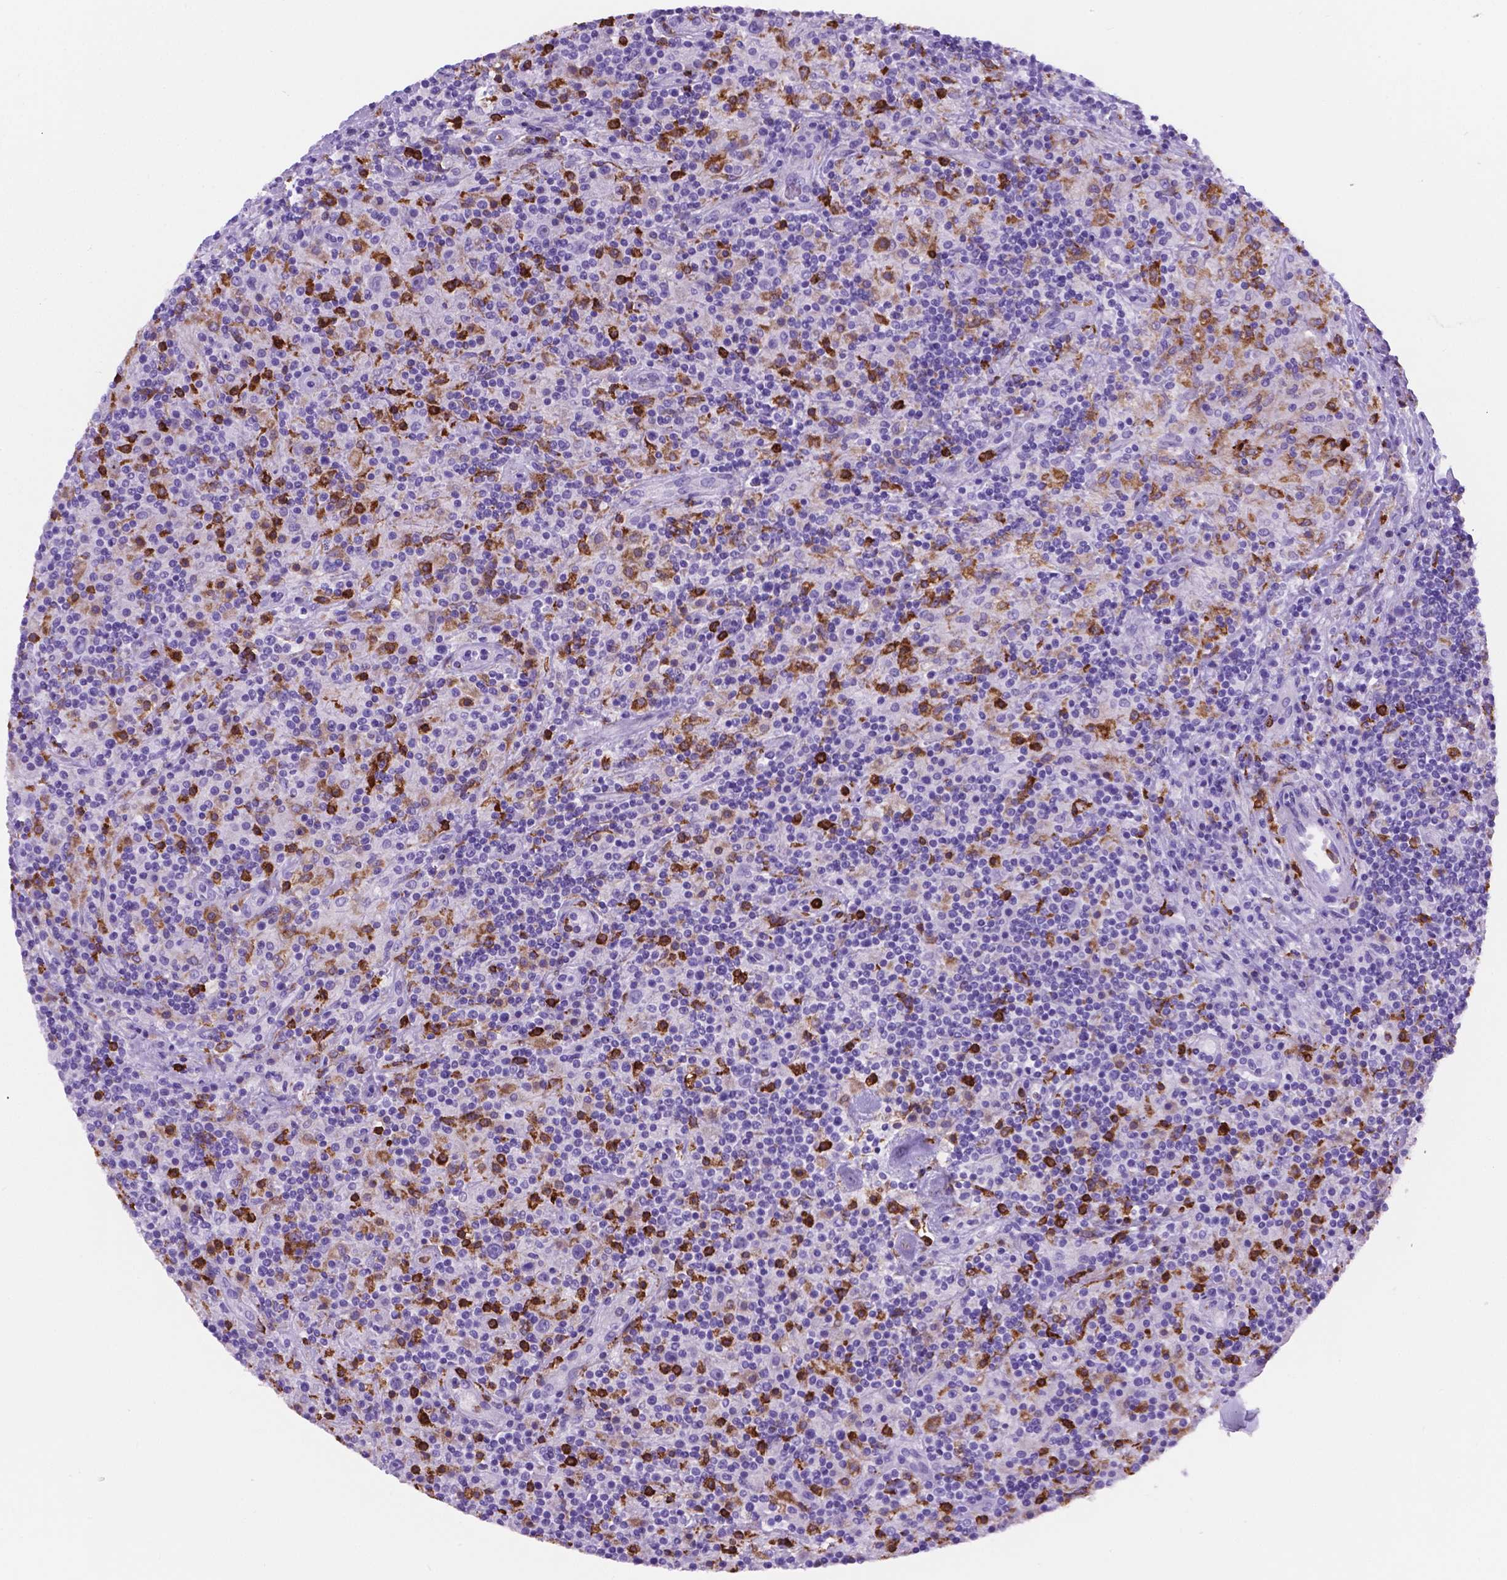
{"staining": {"intensity": "negative", "quantity": "none", "location": "none"}, "tissue": "lymphoma", "cell_type": "Tumor cells", "image_type": "cancer", "snomed": [{"axis": "morphology", "description": "Hodgkin's disease, NOS"}, {"axis": "topography", "description": "Lymph node"}], "caption": "The micrograph shows no significant expression in tumor cells of Hodgkin's disease. (DAB (3,3'-diaminobenzidine) immunohistochemistry (IHC), high magnification).", "gene": "MACF1", "patient": {"sex": "male", "age": 70}}